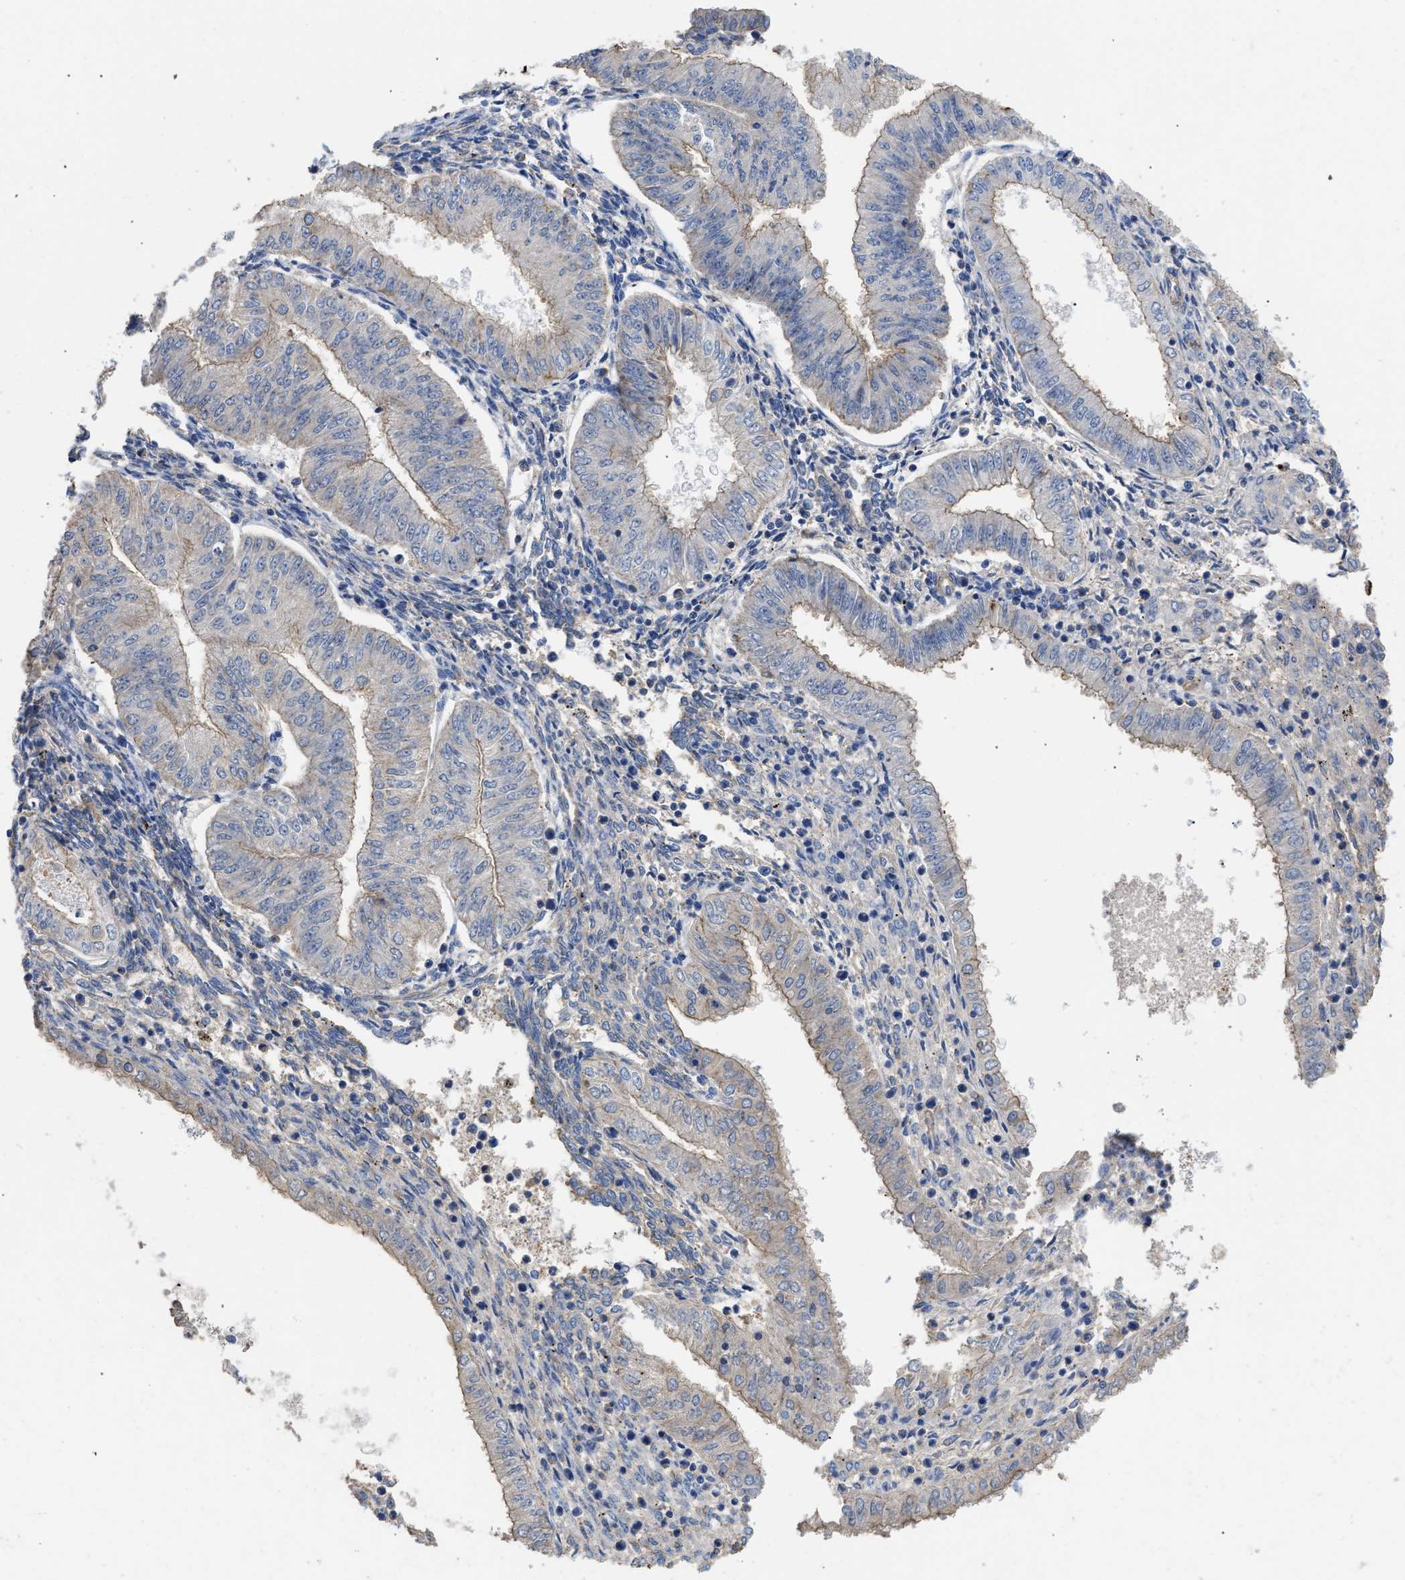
{"staining": {"intensity": "negative", "quantity": "none", "location": "none"}, "tissue": "endometrial cancer", "cell_type": "Tumor cells", "image_type": "cancer", "snomed": [{"axis": "morphology", "description": "Normal tissue, NOS"}, {"axis": "morphology", "description": "Adenocarcinoma, NOS"}, {"axis": "topography", "description": "Endometrium"}], "caption": "Immunohistochemical staining of human endometrial adenocarcinoma demonstrates no significant expression in tumor cells. Brightfield microscopy of immunohistochemistry (IHC) stained with DAB (3,3'-diaminobenzidine) (brown) and hematoxylin (blue), captured at high magnification.", "gene": "USP4", "patient": {"sex": "female", "age": 53}}